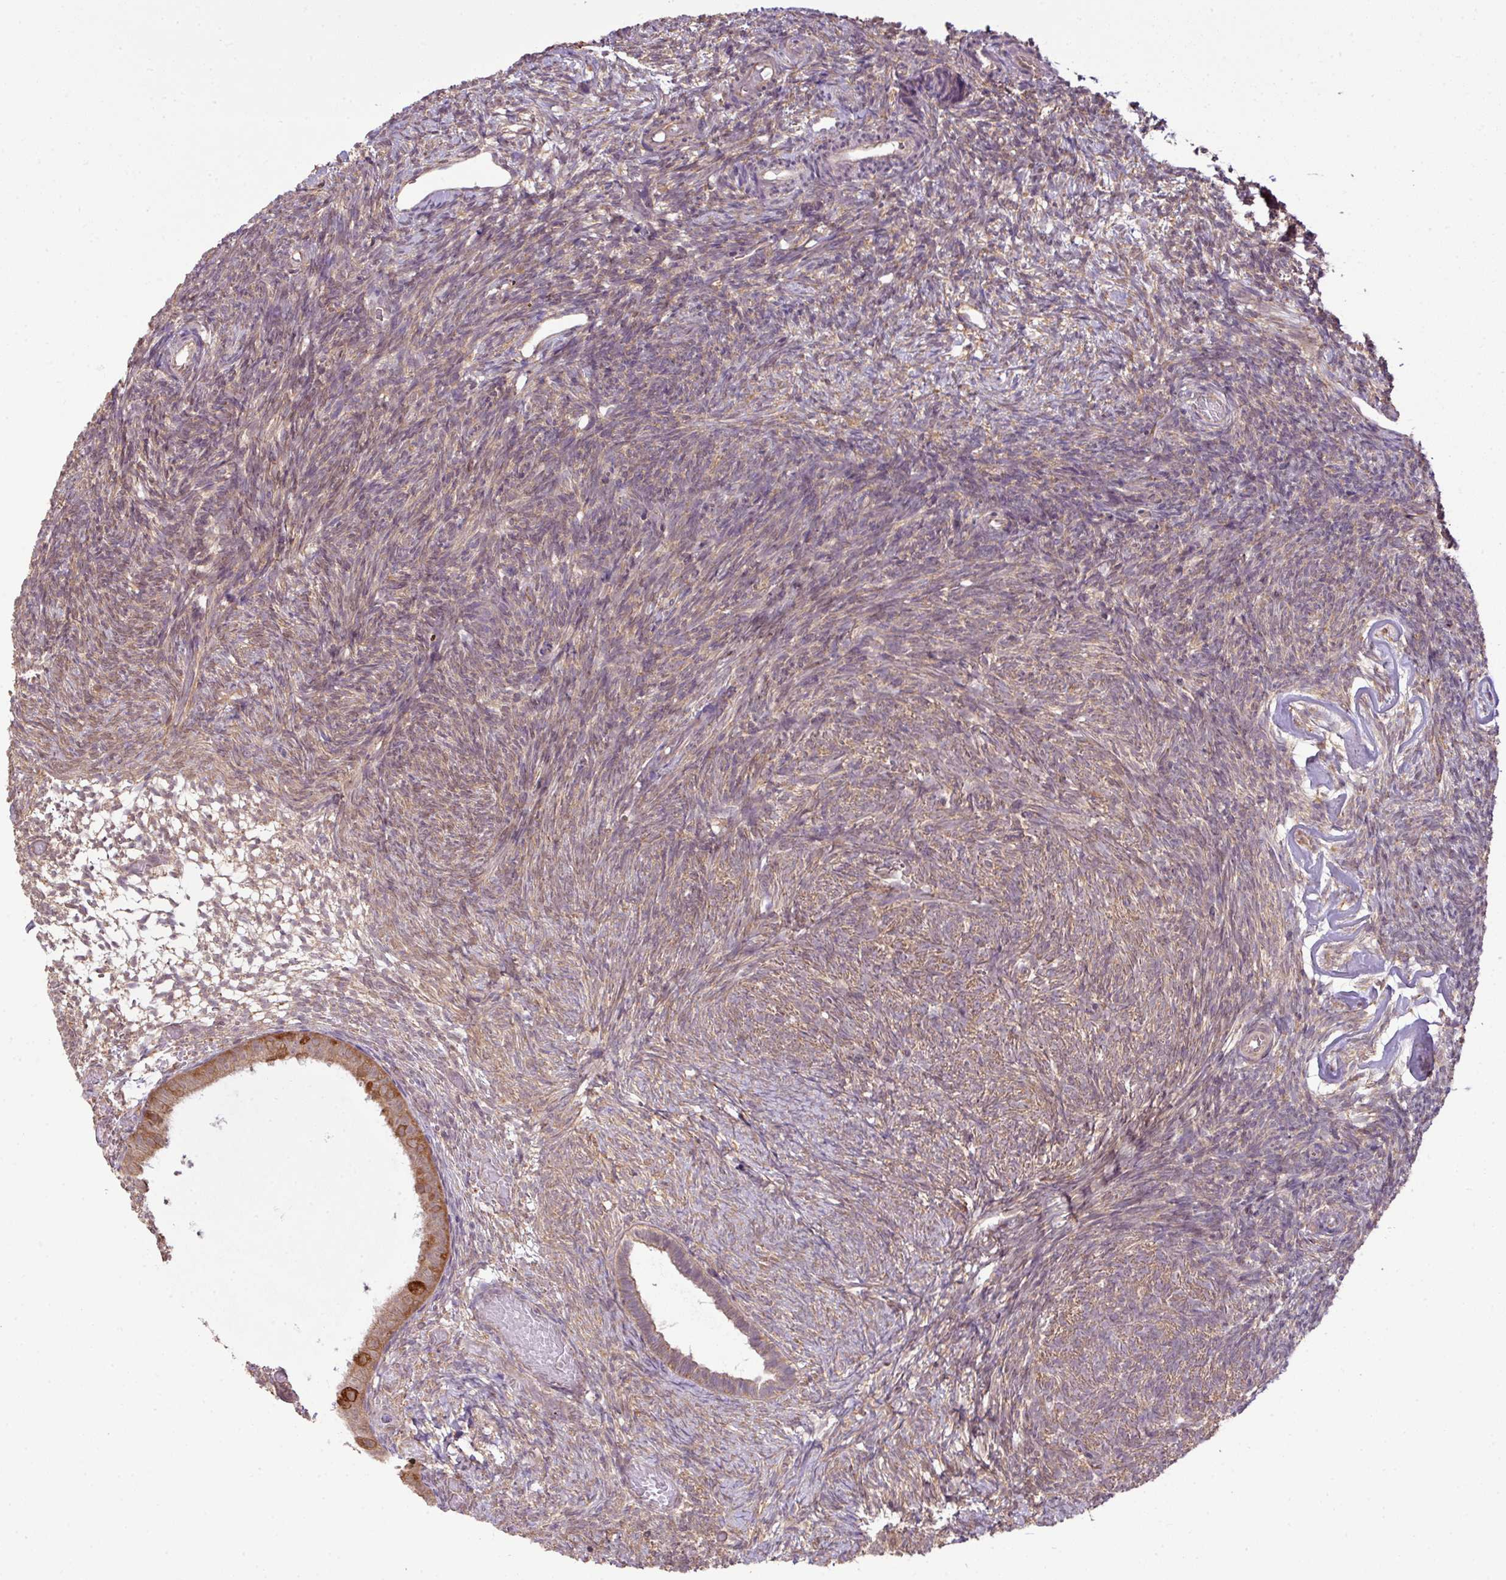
{"staining": {"intensity": "moderate", "quantity": "25%-75%", "location": "cytoplasmic/membranous"}, "tissue": "ovary", "cell_type": "Follicle cells", "image_type": "normal", "snomed": [{"axis": "morphology", "description": "Normal tissue, NOS"}, {"axis": "topography", "description": "Ovary"}], "caption": "The histopathology image shows staining of benign ovary, revealing moderate cytoplasmic/membranous protein positivity (brown color) within follicle cells.", "gene": "DNAAF4", "patient": {"sex": "female", "age": 39}}